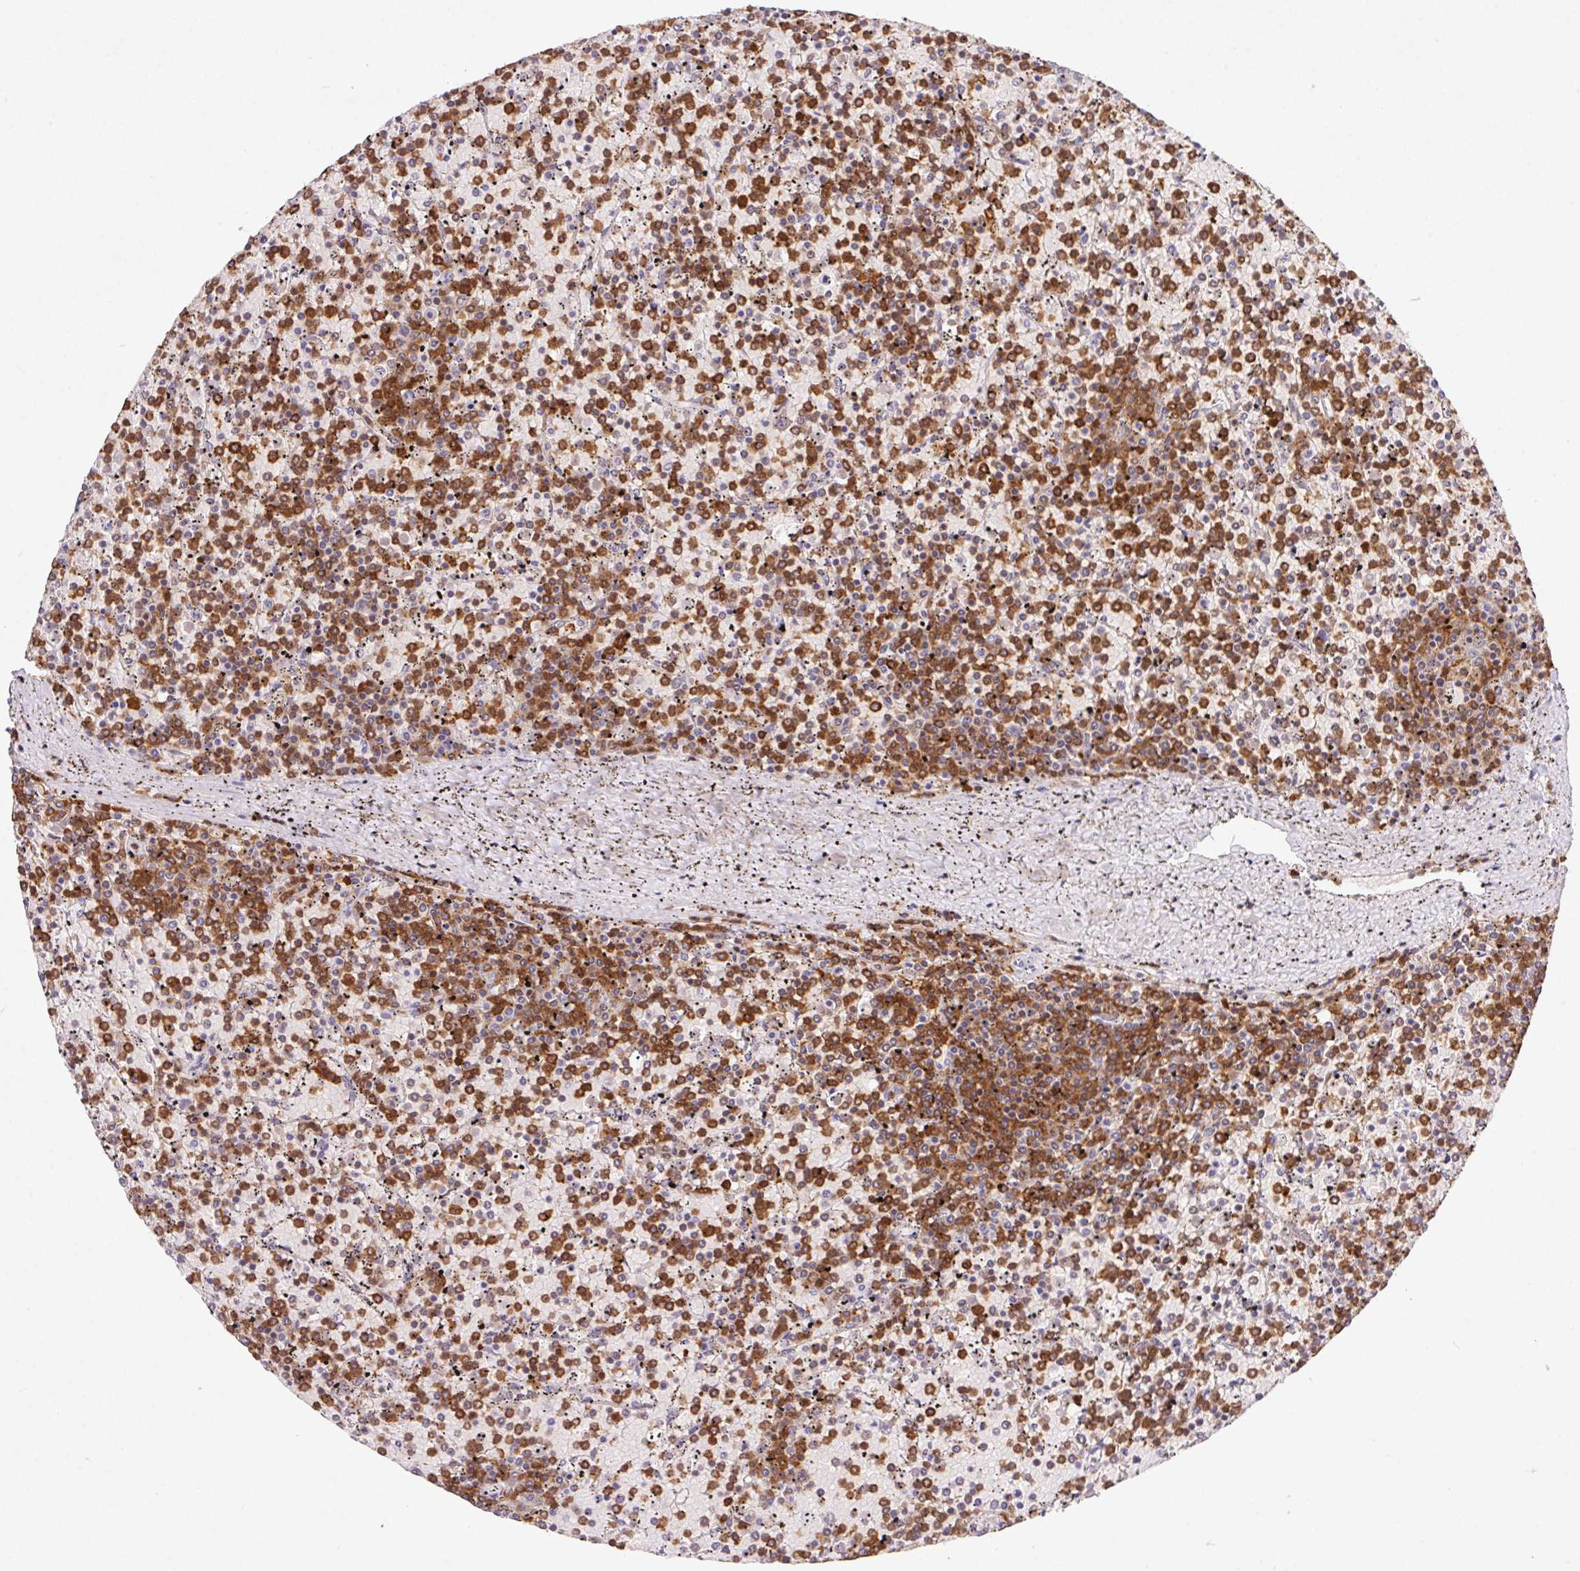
{"staining": {"intensity": "moderate", "quantity": ">75%", "location": "cytoplasmic/membranous"}, "tissue": "lymphoma", "cell_type": "Tumor cells", "image_type": "cancer", "snomed": [{"axis": "morphology", "description": "Malignant lymphoma, non-Hodgkin's type, Low grade"}, {"axis": "topography", "description": "Spleen"}], "caption": "A medium amount of moderate cytoplasmic/membranous staining is present in about >75% of tumor cells in lymphoma tissue.", "gene": "APBB1IP", "patient": {"sex": "female", "age": 77}}